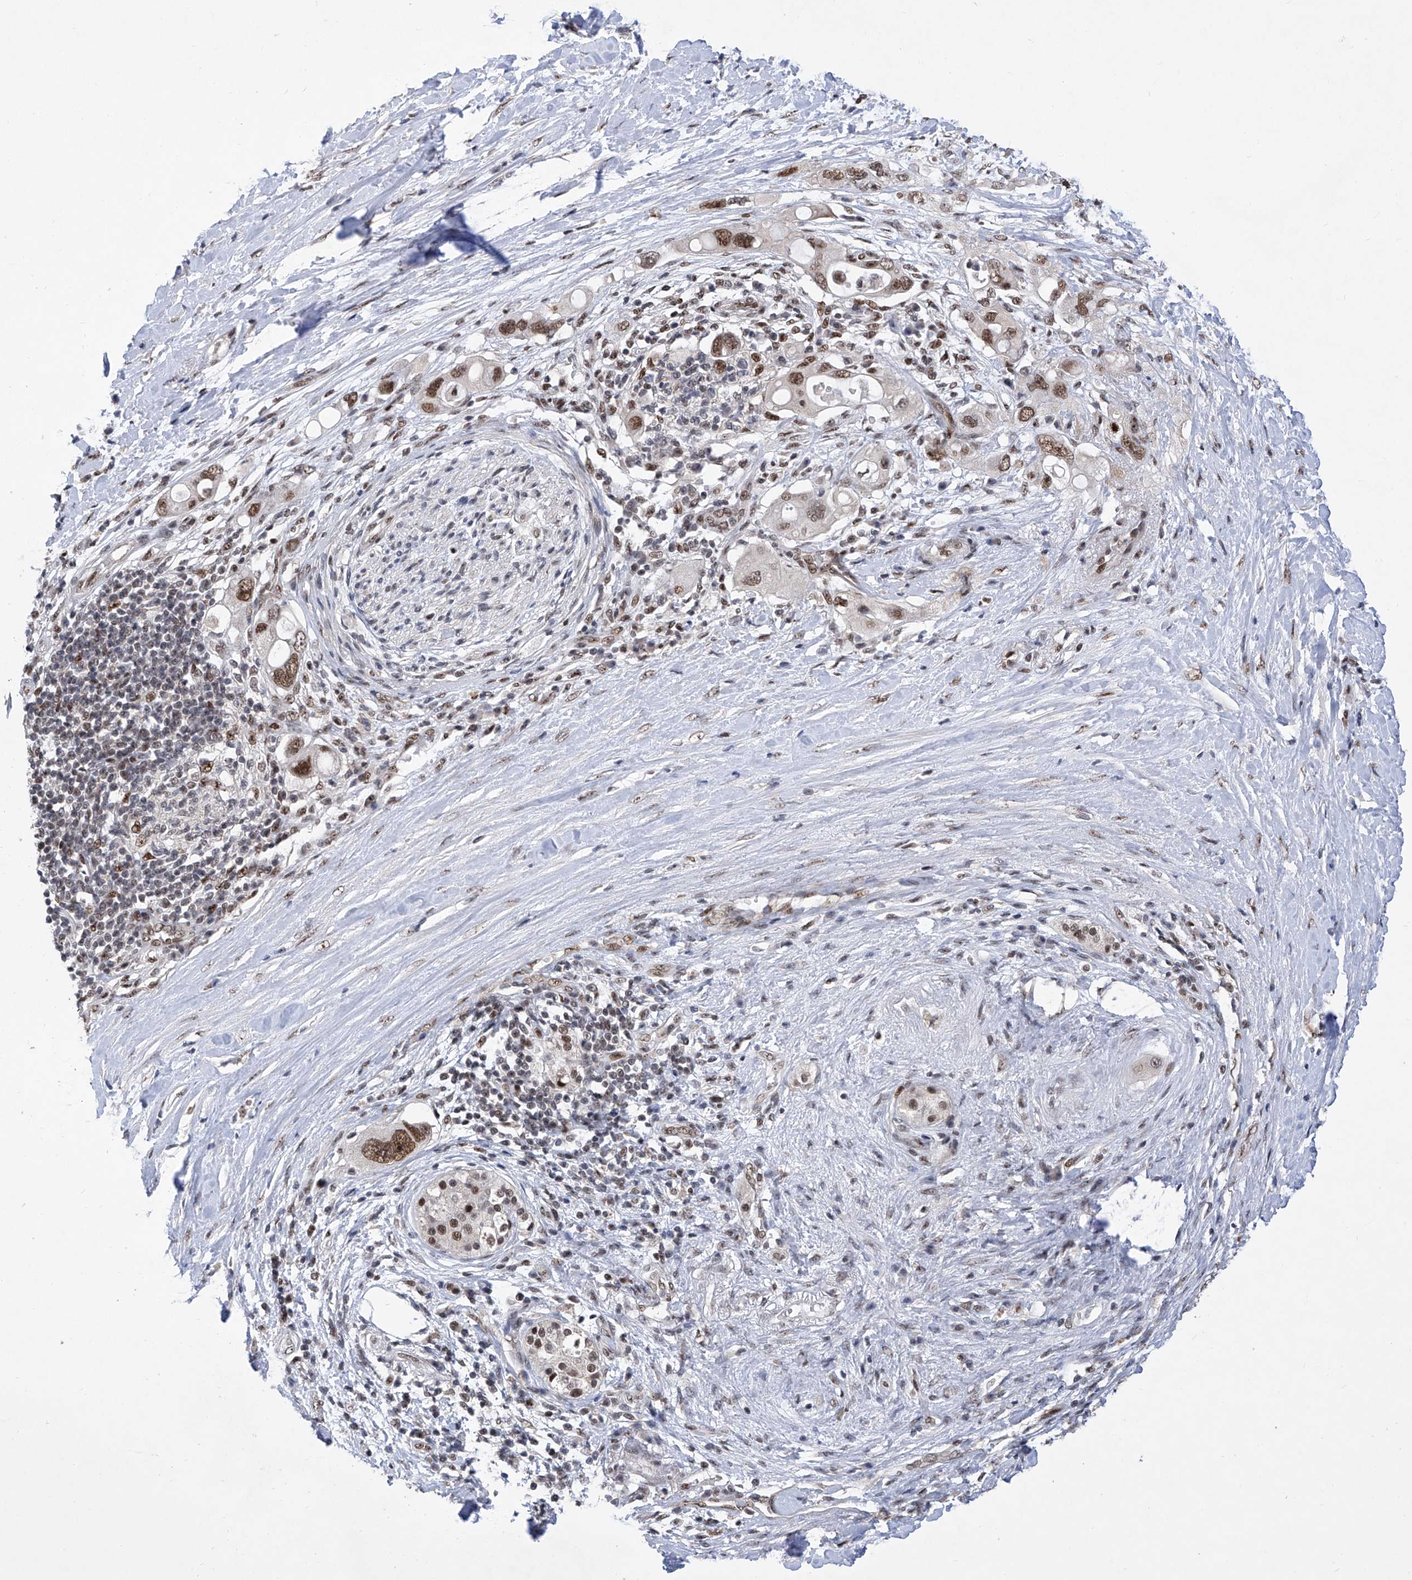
{"staining": {"intensity": "moderate", "quantity": ">75%", "location": "nuclear"}, "tissue": "pancreatic cancer", "cell_type": "Tumor cells", "image_type": "cancer", "snomed": [{"axis": "morphology", "description": "Adenocarcinoma, NOS"}, {"axis": "topography", "description": "Pancreas"}], "caption": "An immunohistochemistry micrograph of neoplastic tissue is shown. Protein staining in brown shows moderate nuclear positivity in adenocarcinoma (pancreatic) within tumor cells. Immunohistochemistry (ihc) stains the protein of interest in brown and the nuclei are stained blue.", "gene": "RAD54L", "patient": {"sex": "female", "age": 56}}